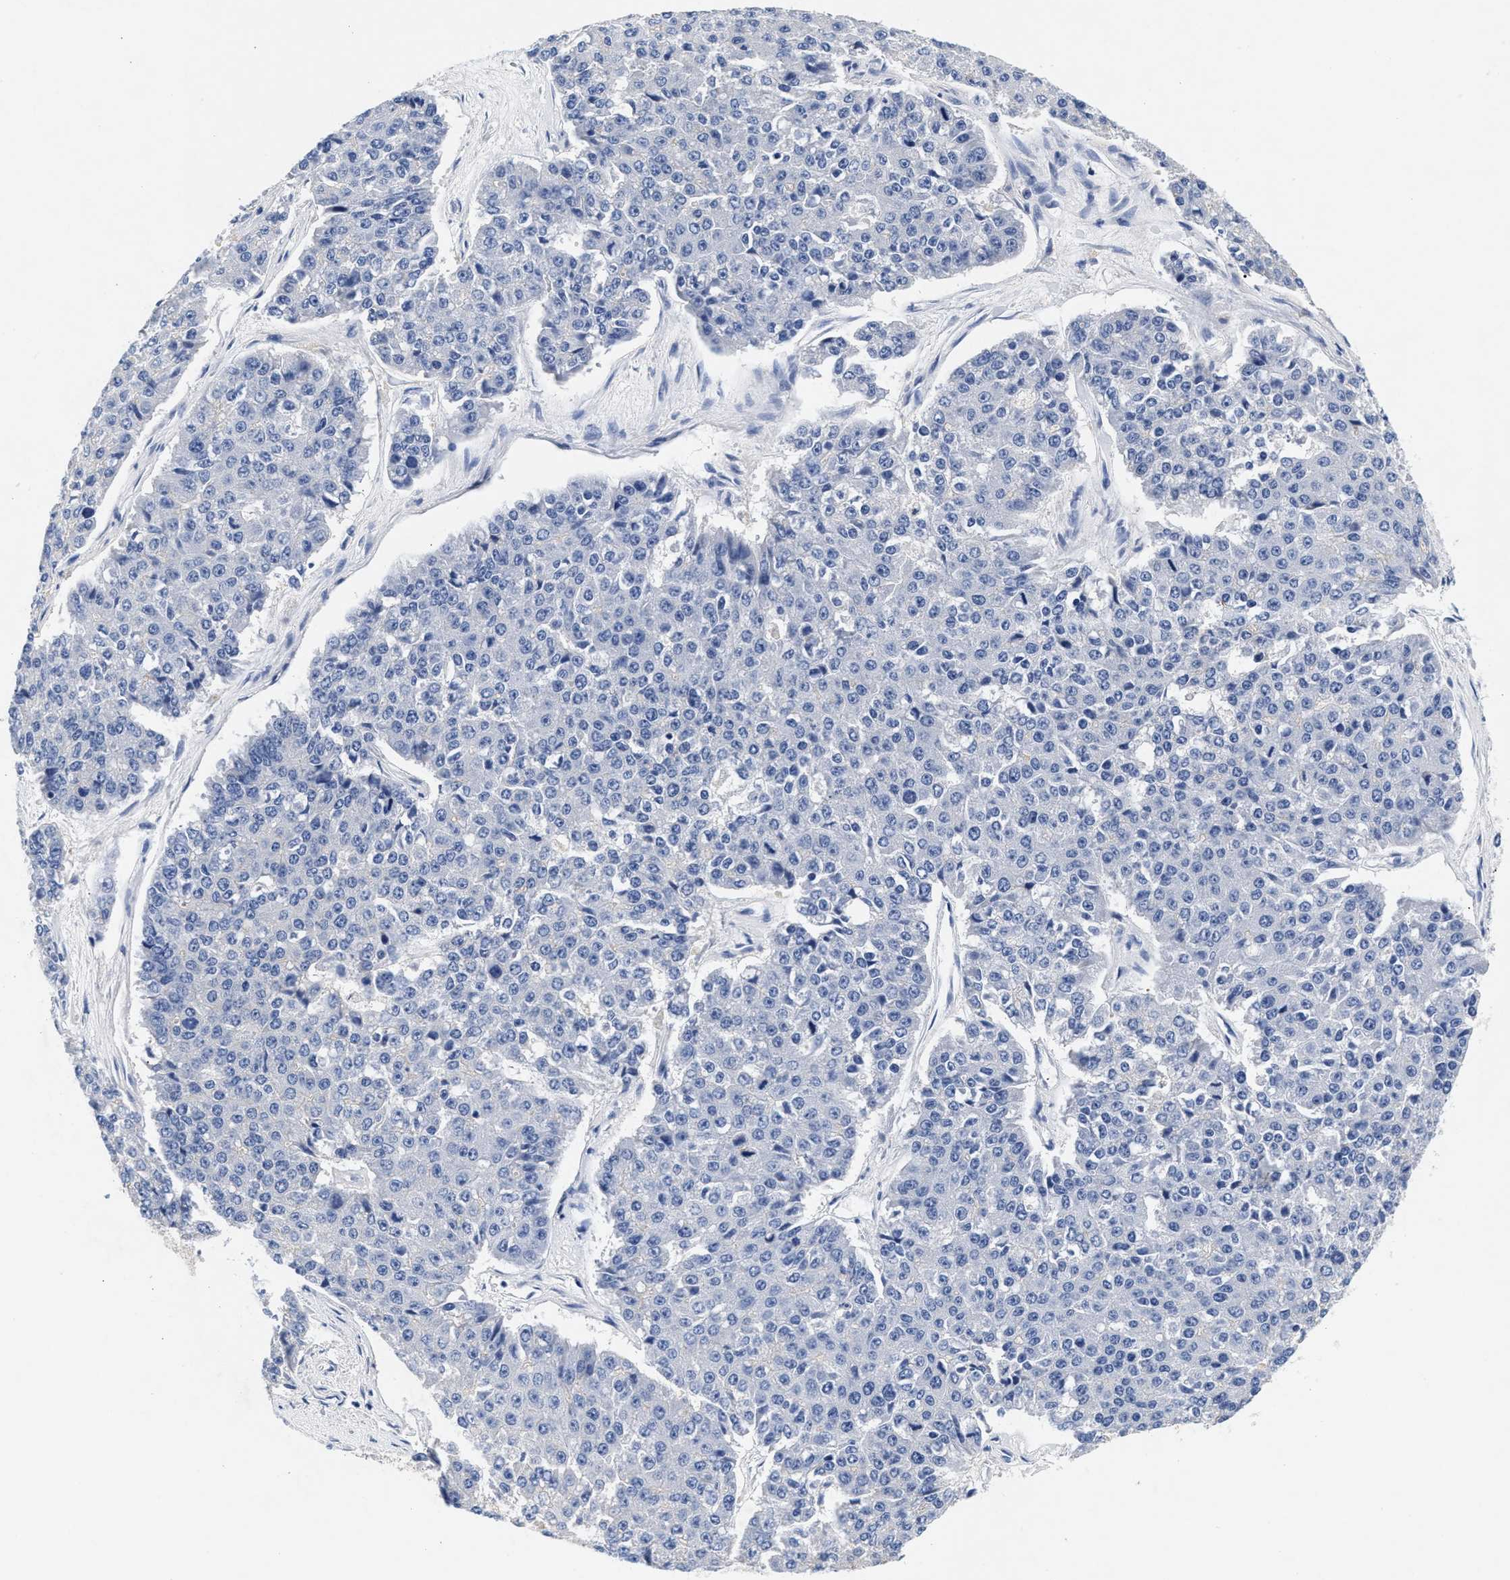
{"staining": {"intensity": "negative", "quantity": "none", "location": "none"}, "tissue": "pancreatic cancer", "cell_type": "Tumor cells", "image_type": "cancer", "snomed": [{"axis": "morphology", "description": "Adenocarcinoma, NOS"}, {"axis": "topography", "description": "Pancreas"}], "caption": "Immunohistochemical staining of adenocarcinoma (pancreatic) displays no significant positivity in tumor cells.", "gene": "GNAI3", "patient": {"sex": "male", "age": 50}}